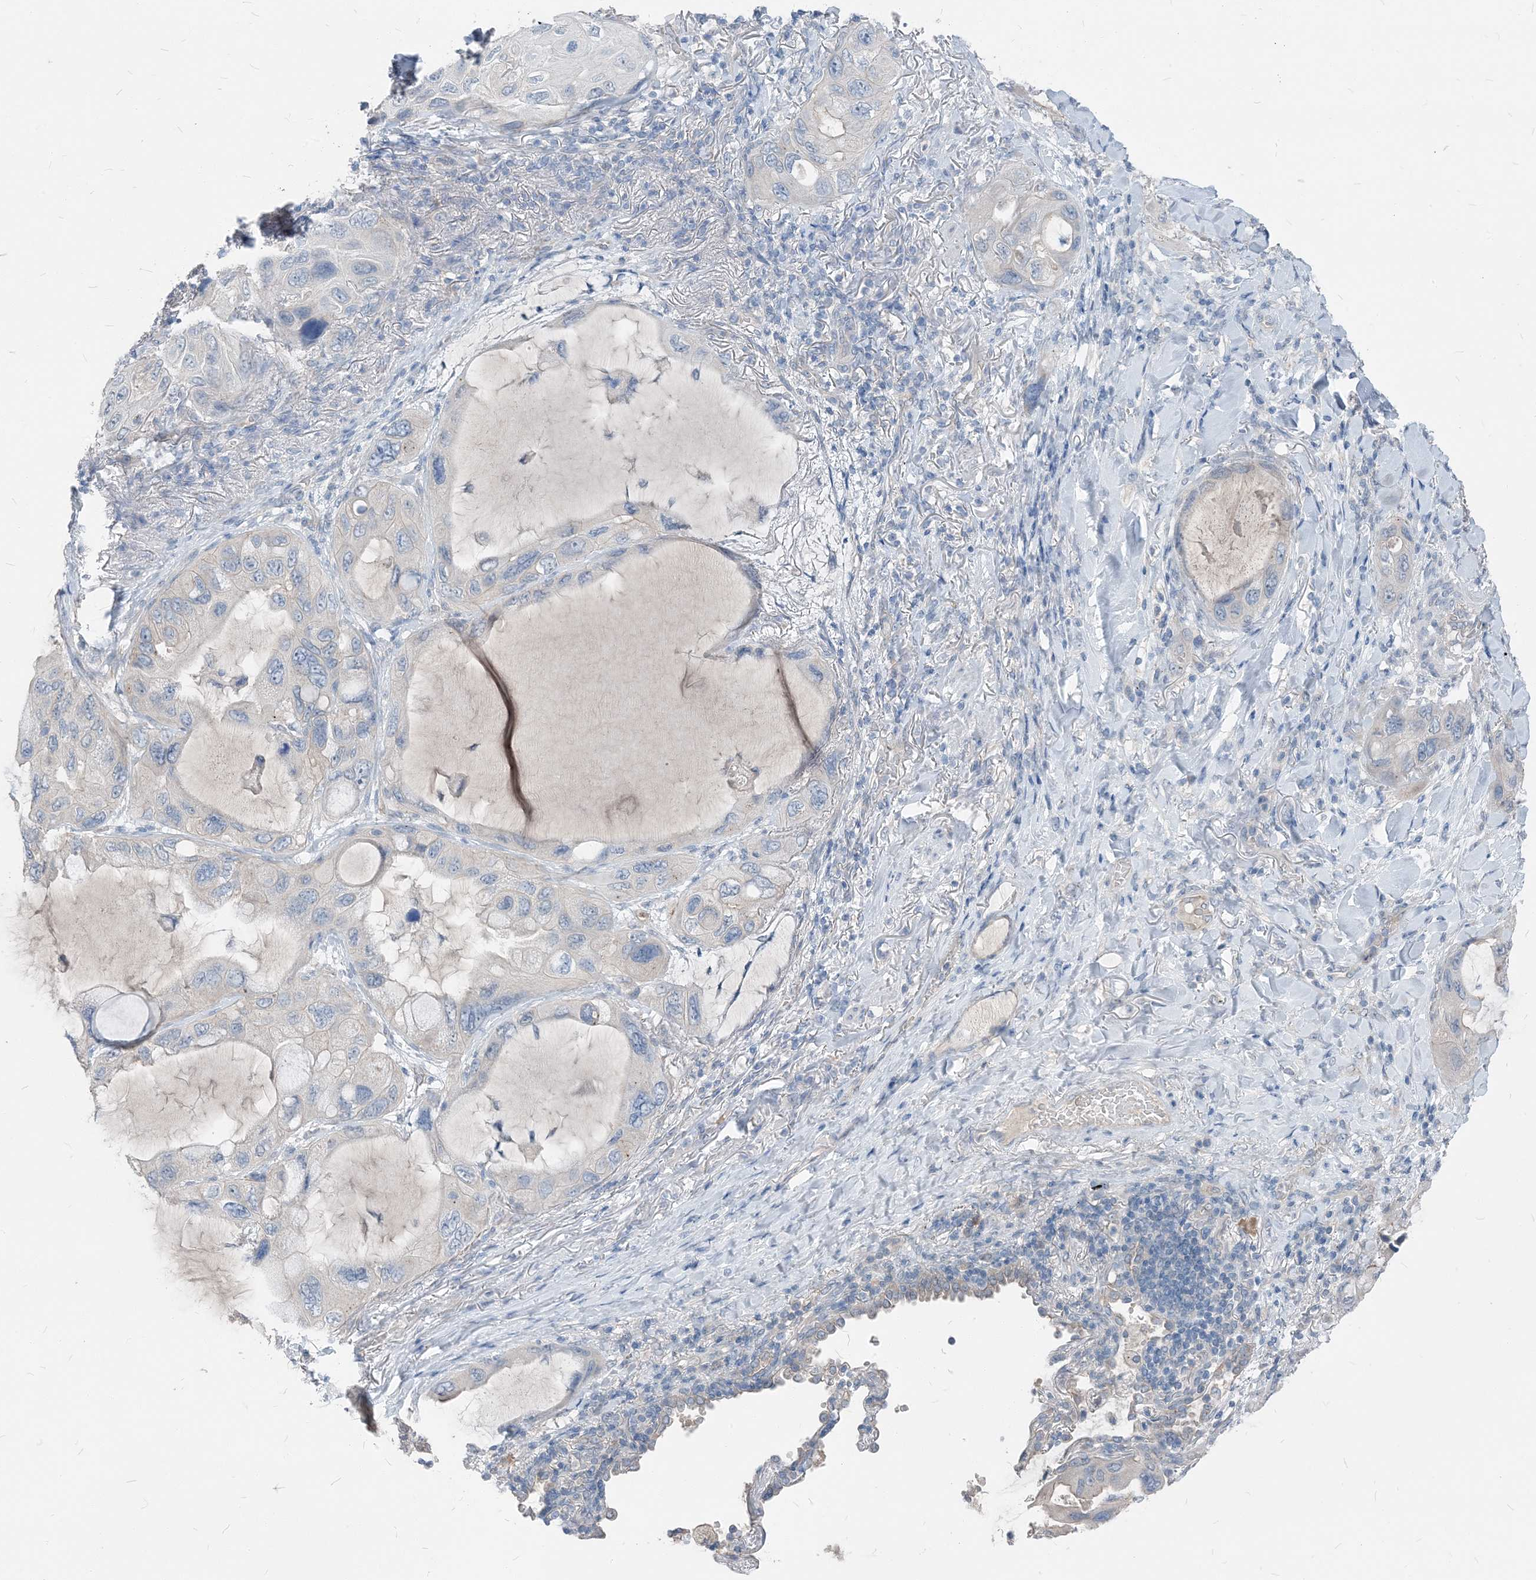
{"staining": {"intensity": "negative", "quantity": "none", "location": "none"}, "tissue": "lung cancer", "cell_type": "Tumor cells", "image_type": "cancer", "snomed": [{"axis": "morphology", "description": "Squamous cell carcinoma, NOS"}, {"axis": "topography", "description": "Lung"}], "caption": "Protein analysis of lung squamous cell carcinoma shows no significant expression in tumor cells. (DAB IHC, high magnification).", "gene": "NCOA7", "patient": {"sex": "female", "age": 73}}